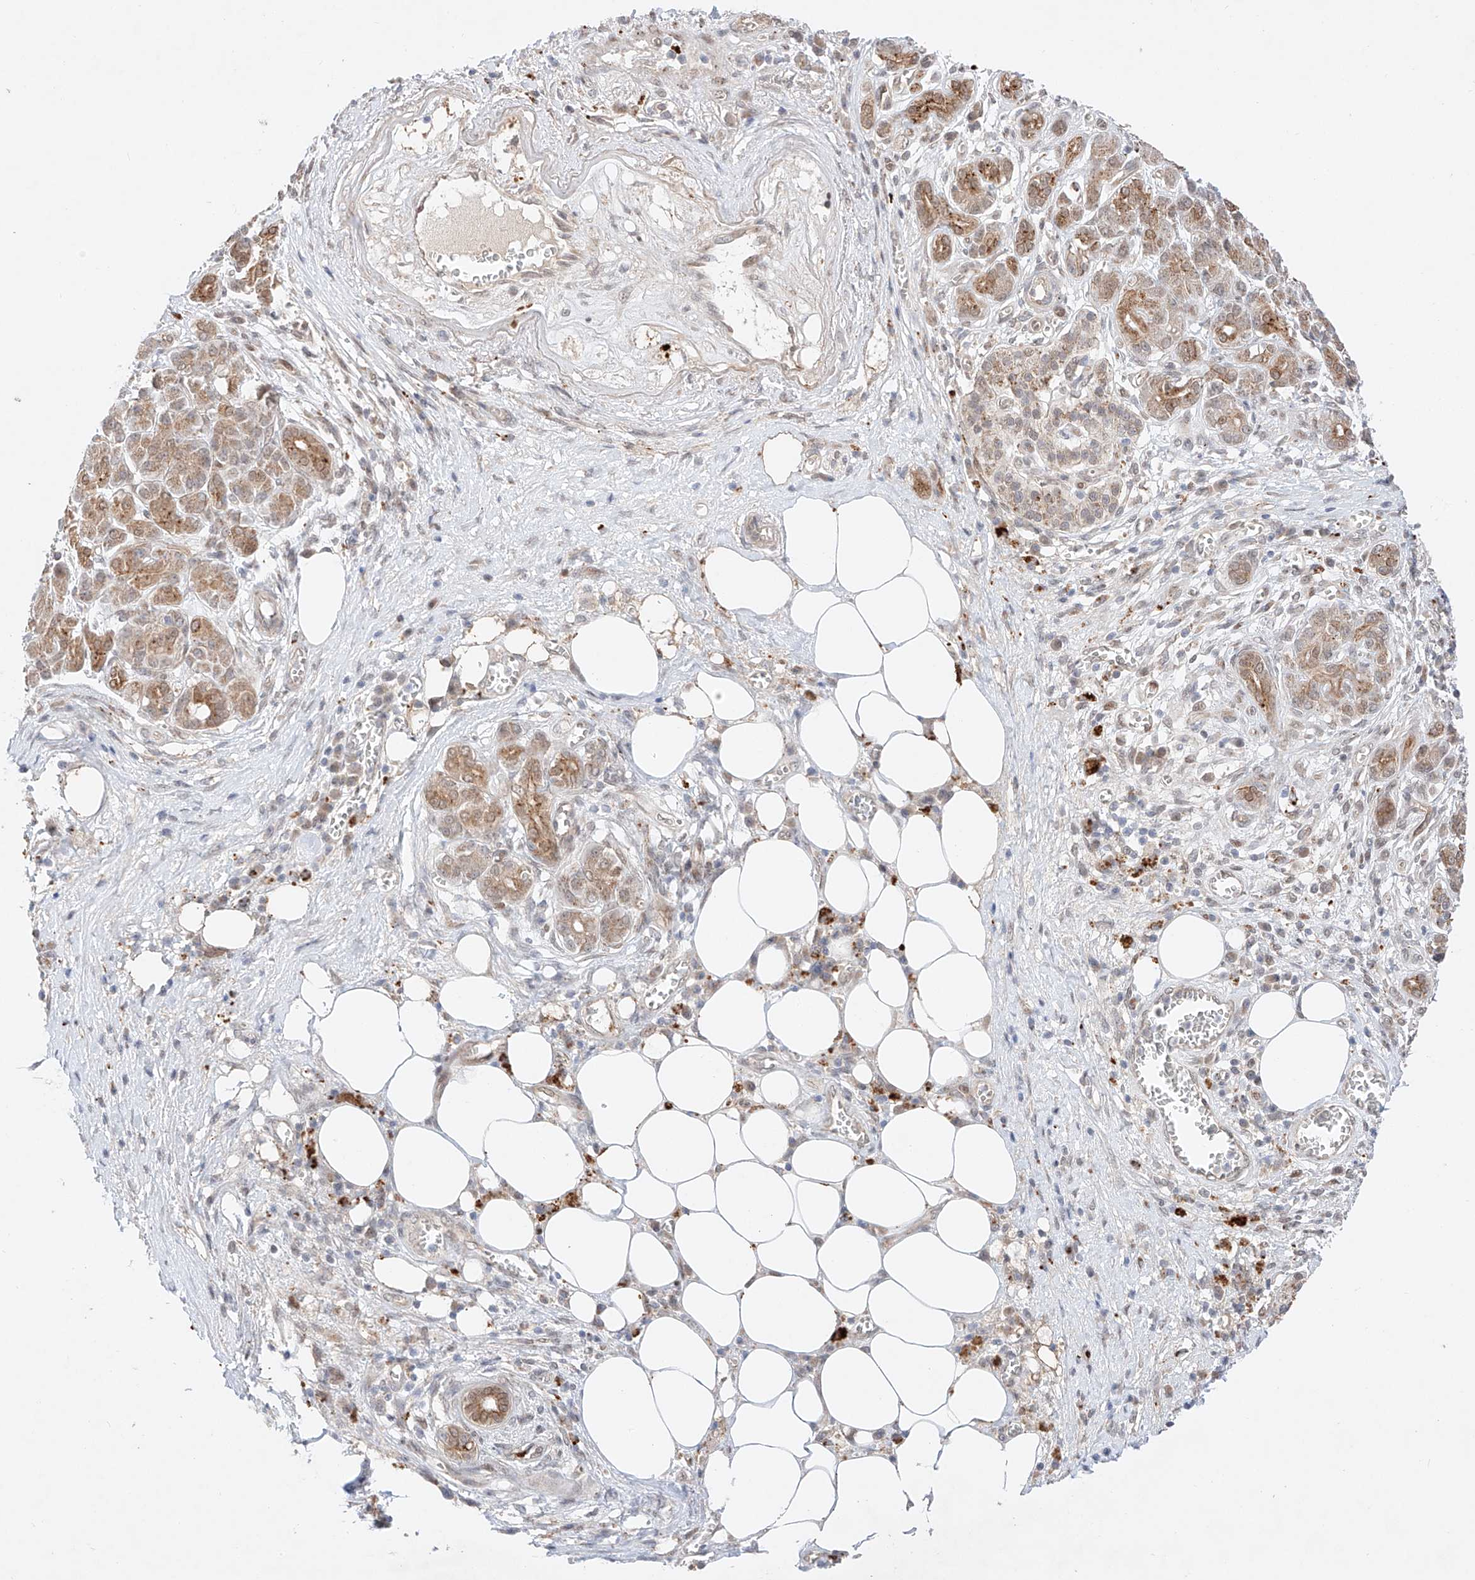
{"staining": {"intensity": "moderate", "quantity": ">75%", "location": "cytoplasmic/membranous"}, "tissue": "pancreatic cancer", "cell_type": "Tumor cells", "image_type": "cancer", "snomed": [{"axis": "morphology", "description": "Adenocarcinoma, NOS"}, {"axis": "topography", "description": "Pancreas"}], "caption": "An IHC photomicrograph of tumor tissue is shown. Protein staining in brown shows moderate cytoplasmic/membranous positivity in pancreatic cancer (adenocarcinoma) within tumor cells. The staining was performed using DAB to visualize the protein expression in brown, while the nuclei were stained in blue with hematoxylin (Magnification: 20x).", "gene": "GCNT1", "patient": {"sex": "male", "age": 78}}